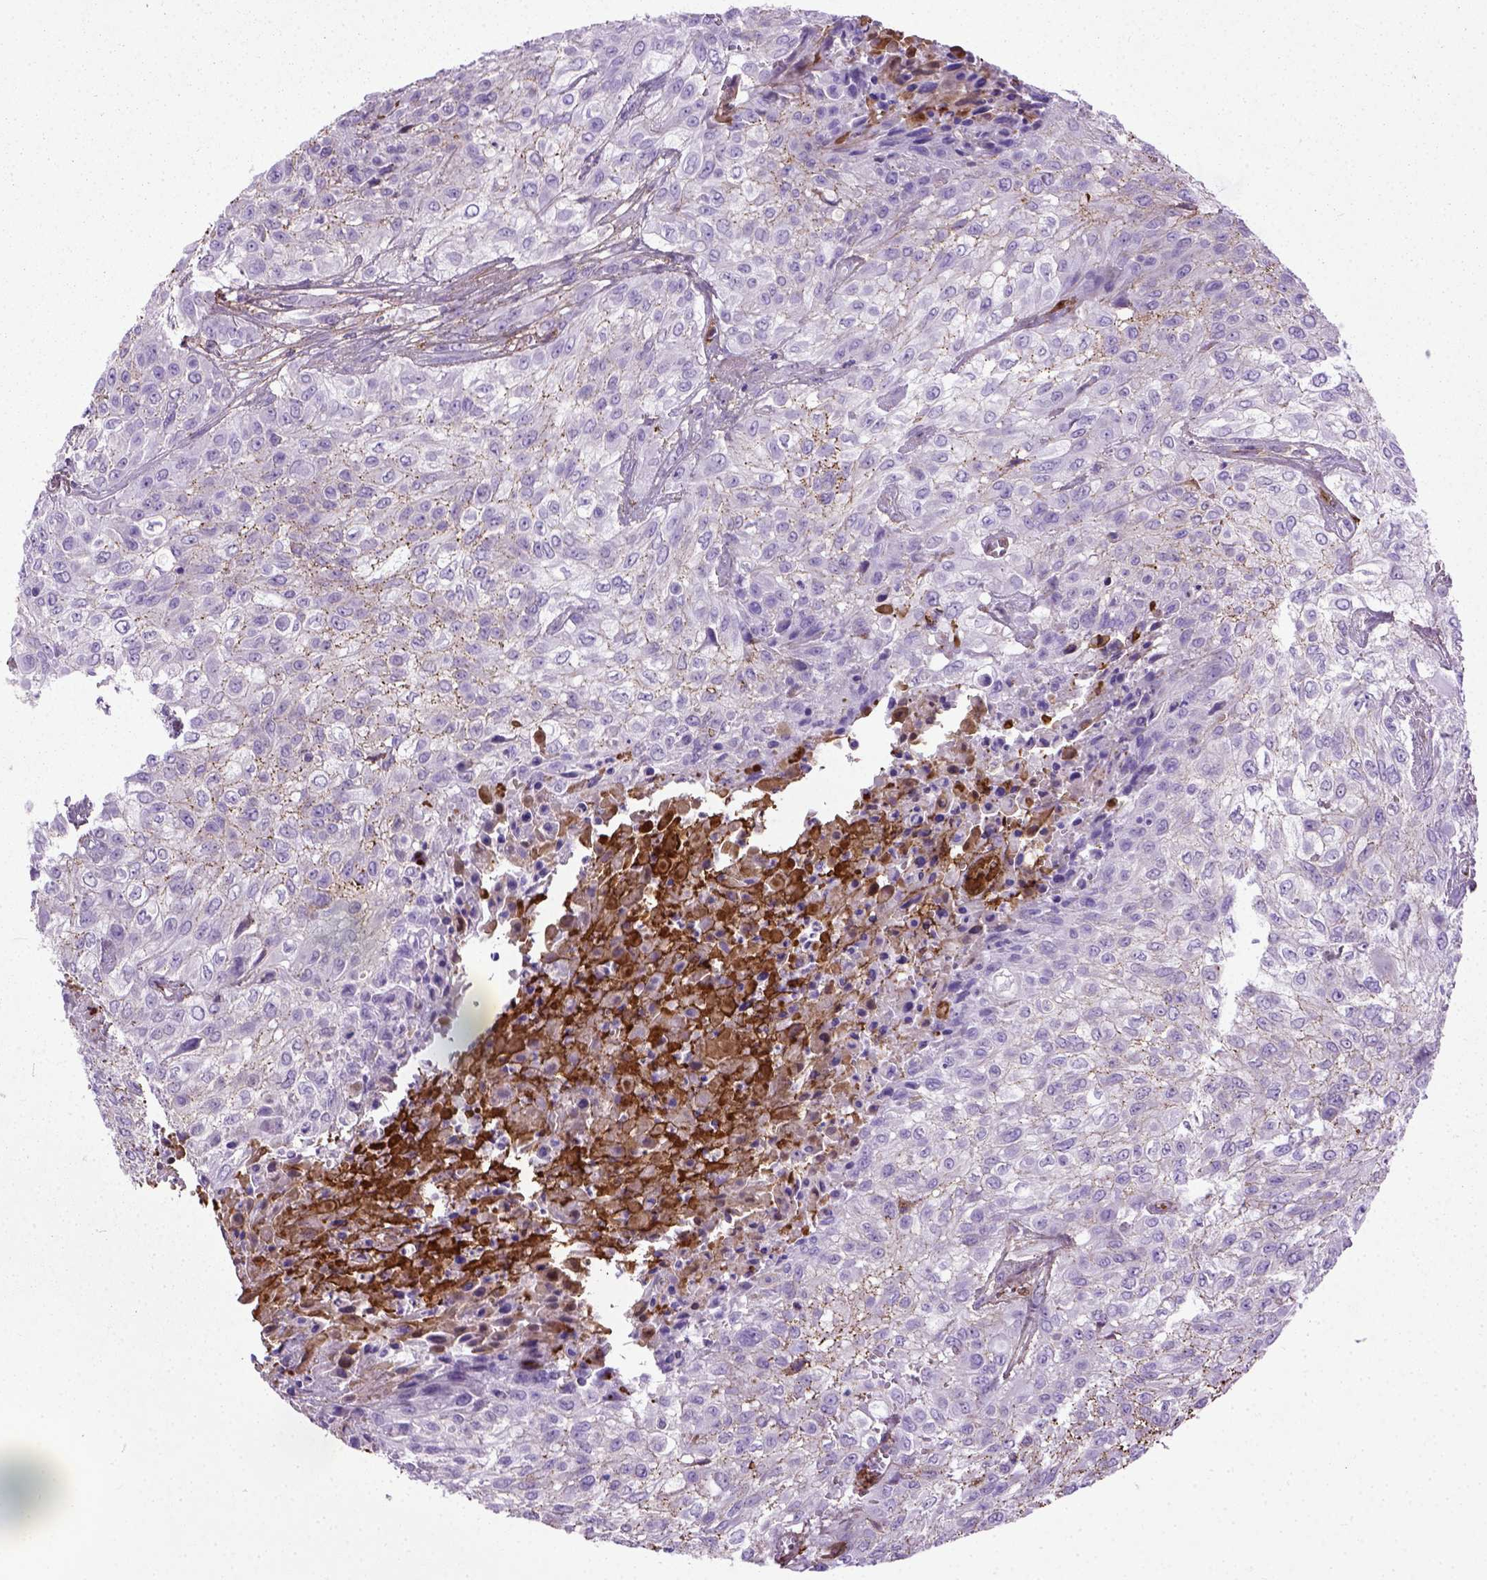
{"staining": {"intensity": "negative", "quantity": "none", "location": "none"}, "tissue": "urothelial cancer", "cell_type": "Tumor cells", "image_type": "cancer", "snomed": [{"axis": "morphology", "description": "Urothelial carcinoma, High grade"}, {"axis": "topography", "description": "Urinary bladder"}], "caption": "DAB (3,3'-diaminobenzidine) immunohistochemical staining of urothelial cancer demonstrates no significant expression in tumor cells.", "gene": "ADAMTS8", "patient": {"sex": "male", "age": 57}}